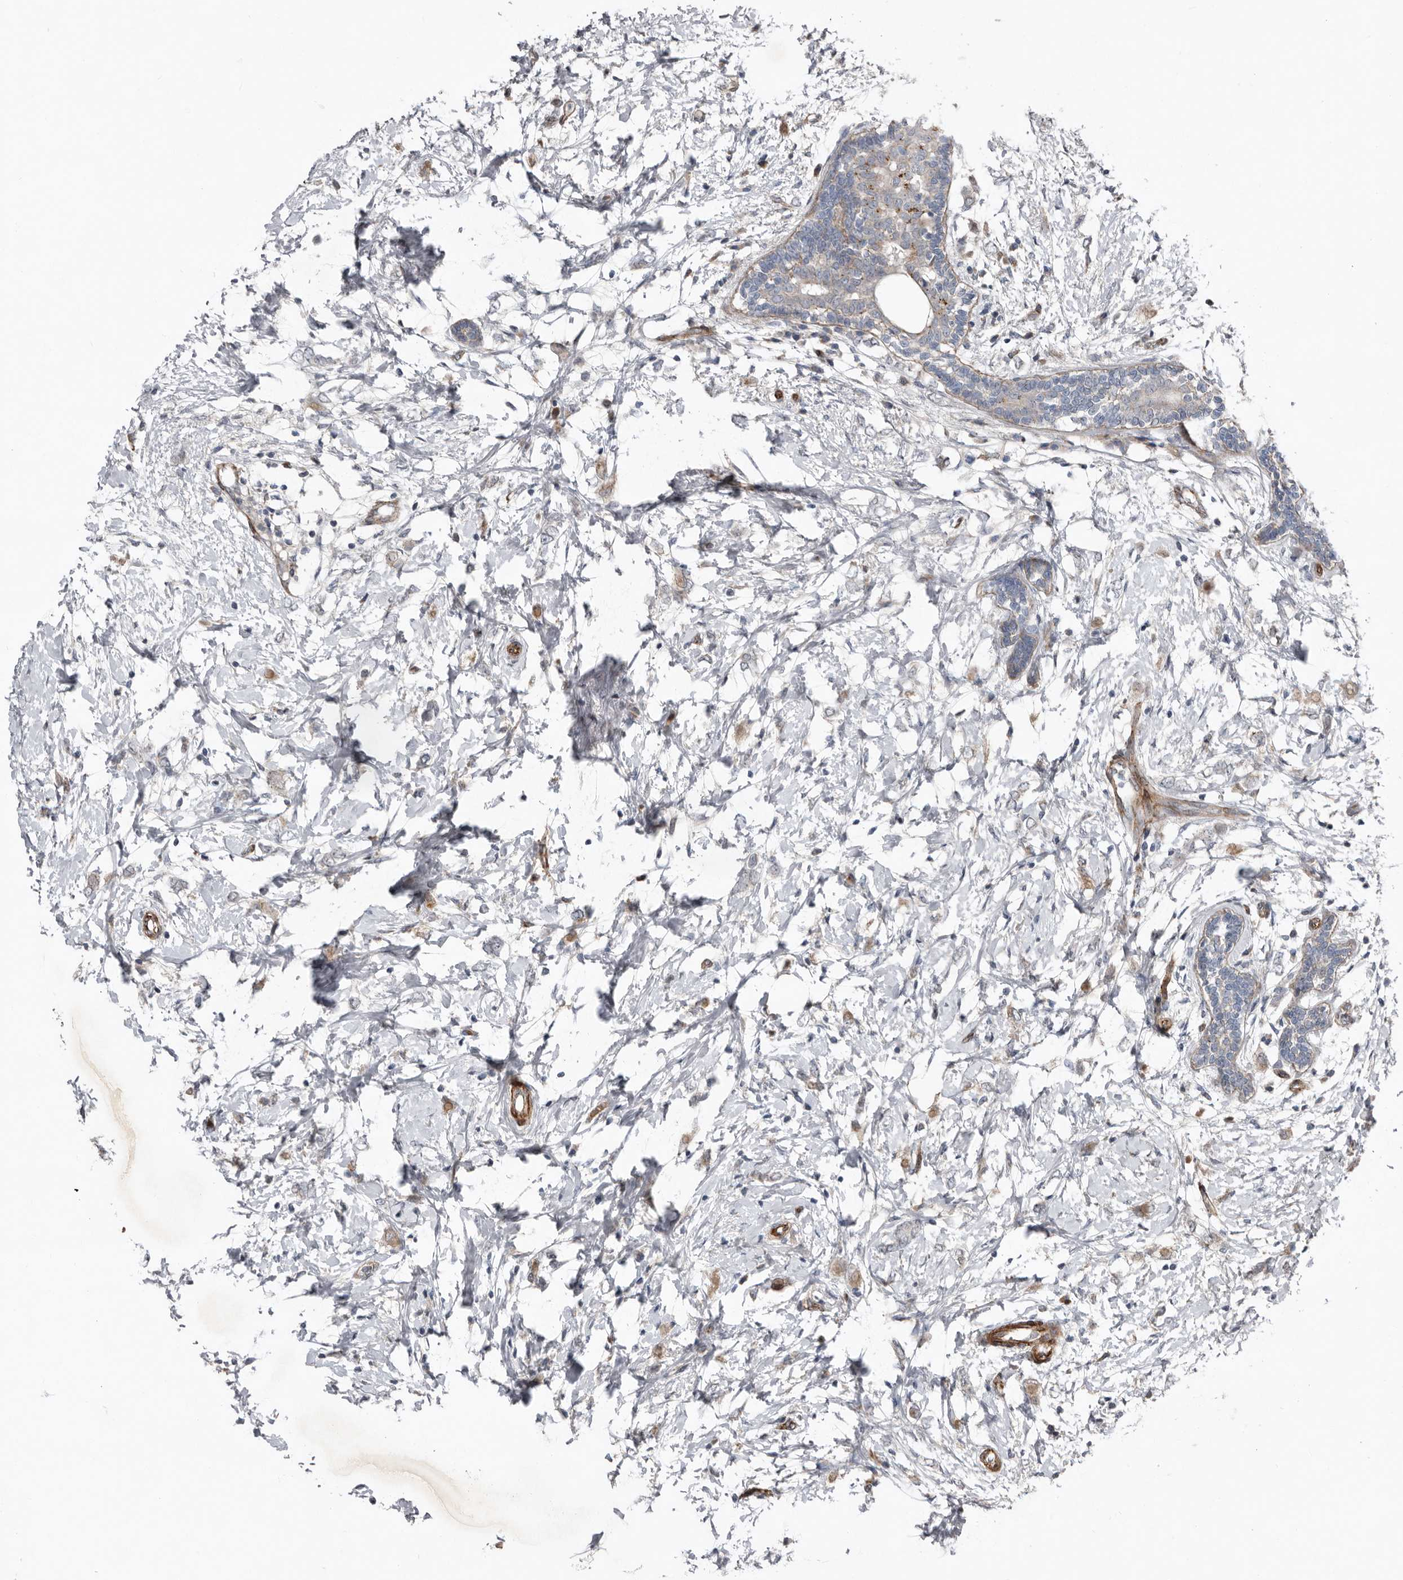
{"staining": {"intensity": "weak", "quantity": "<25%", "location": "cytoplasmic/membranous"}, "tissue": "breast cancer", "cell_type": "Tumor cells", "image_type": "cancer", "snomed": [{"axis": "morphology", "description": "Normal tissue, NOS"}, {"axis": "morphology", "description": "Lobular carcinoma"}, {"axis": "topography", "description": "Breast"}], "caption": "An immunohistochemistry histopathology image of breast cancer is shown. There is no staining in tumor cells of breast cancer. Nuclei are stained in blue.", "gene": "RANBP17", "patient": {"sex": "female", "age": 47}}